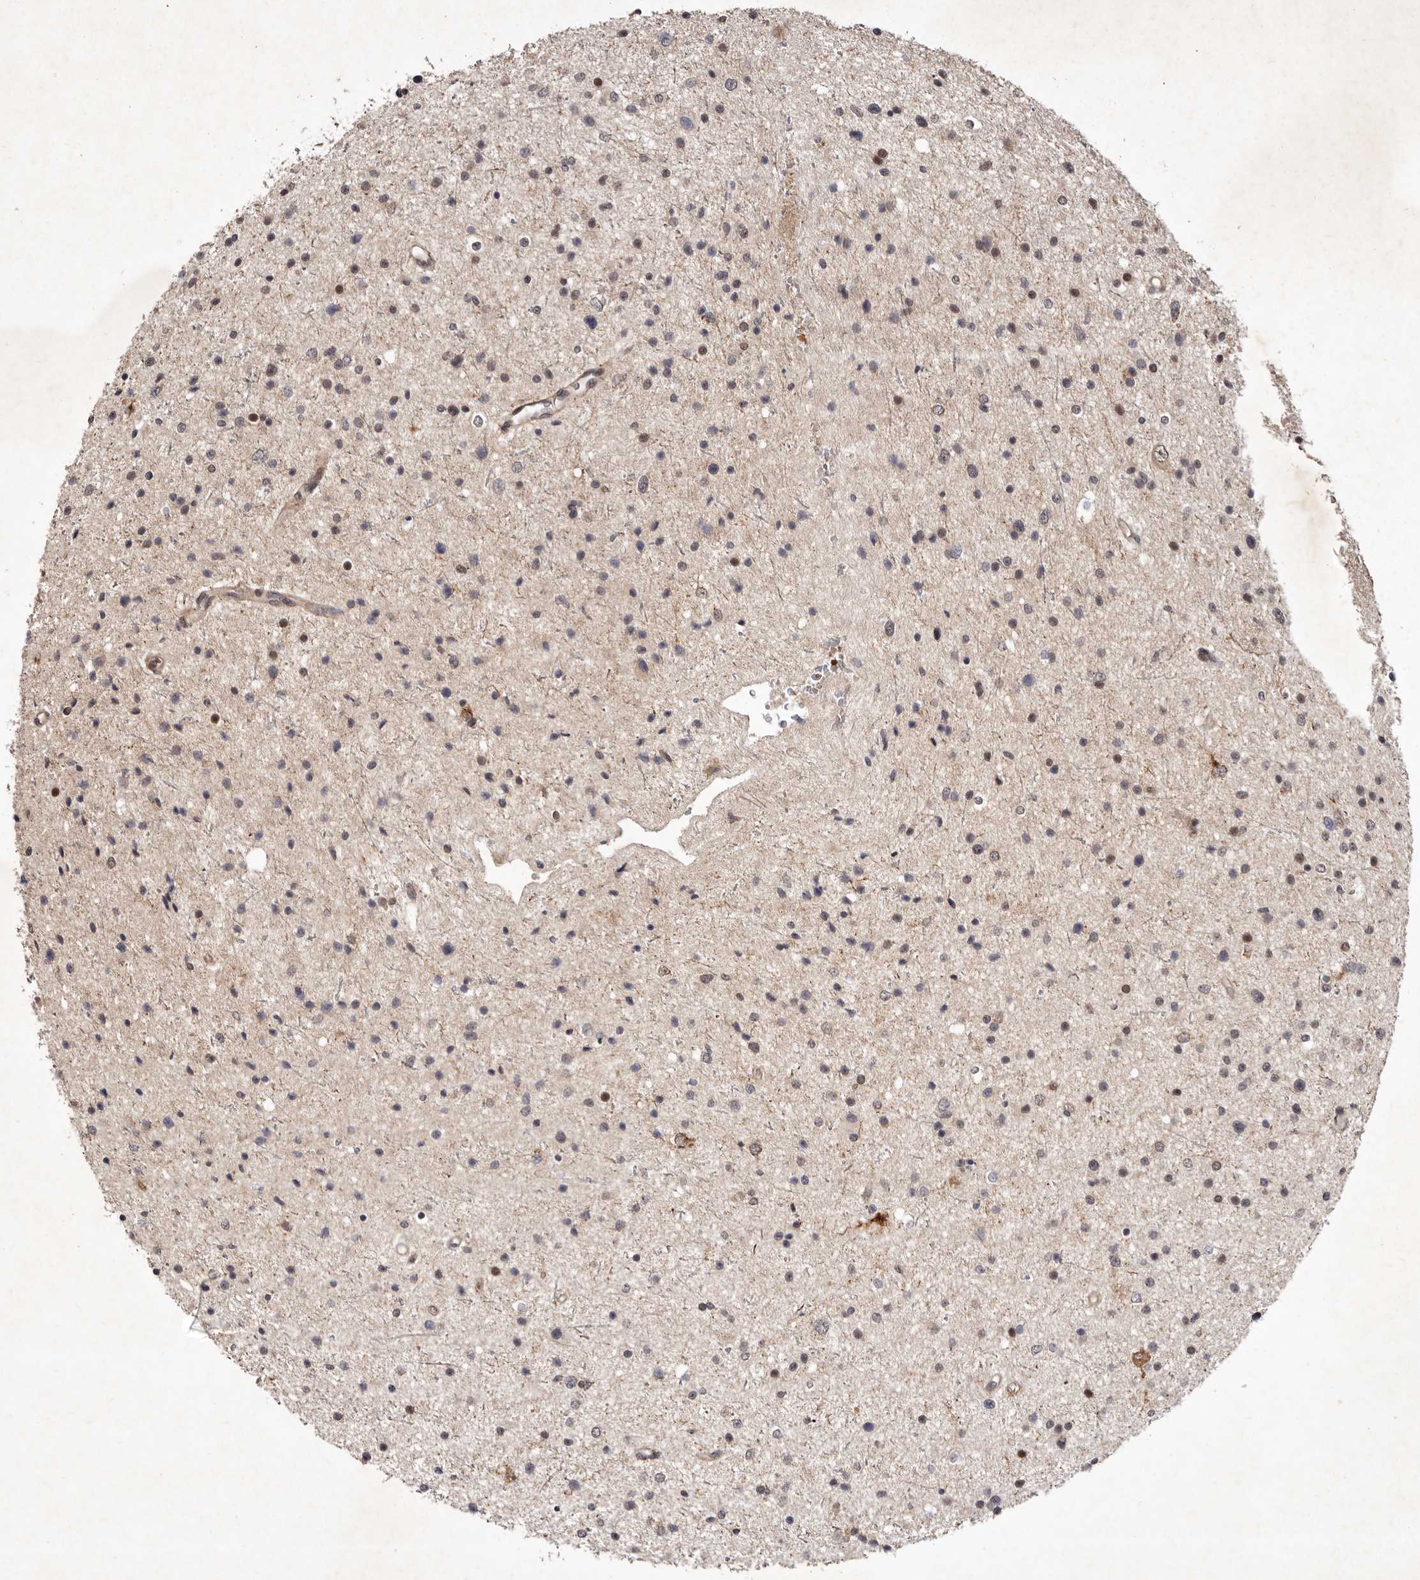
{"staining": {"intensity": "moderate", "quantity": "<25%", "location": "cytoplasmic/membranous,nuclear"}, "tissue": "glioma", "cell_type": "Tumor cells", "image_type": "cancer", "snomed": [{"axis": "morphology", "description": "Glioma, malignant, Low grade"}, {"axis": "topography", "description": "Brain"}], "caption": "This is a micrograph of immunohistochemistry staining of malignant glioma (low-grade), which shows moderate staining in the cytoplasmic/membranous and nuclear of tumor cells.", "gene": "ABL1", "patient": {"sex": "female", "age": 37}}